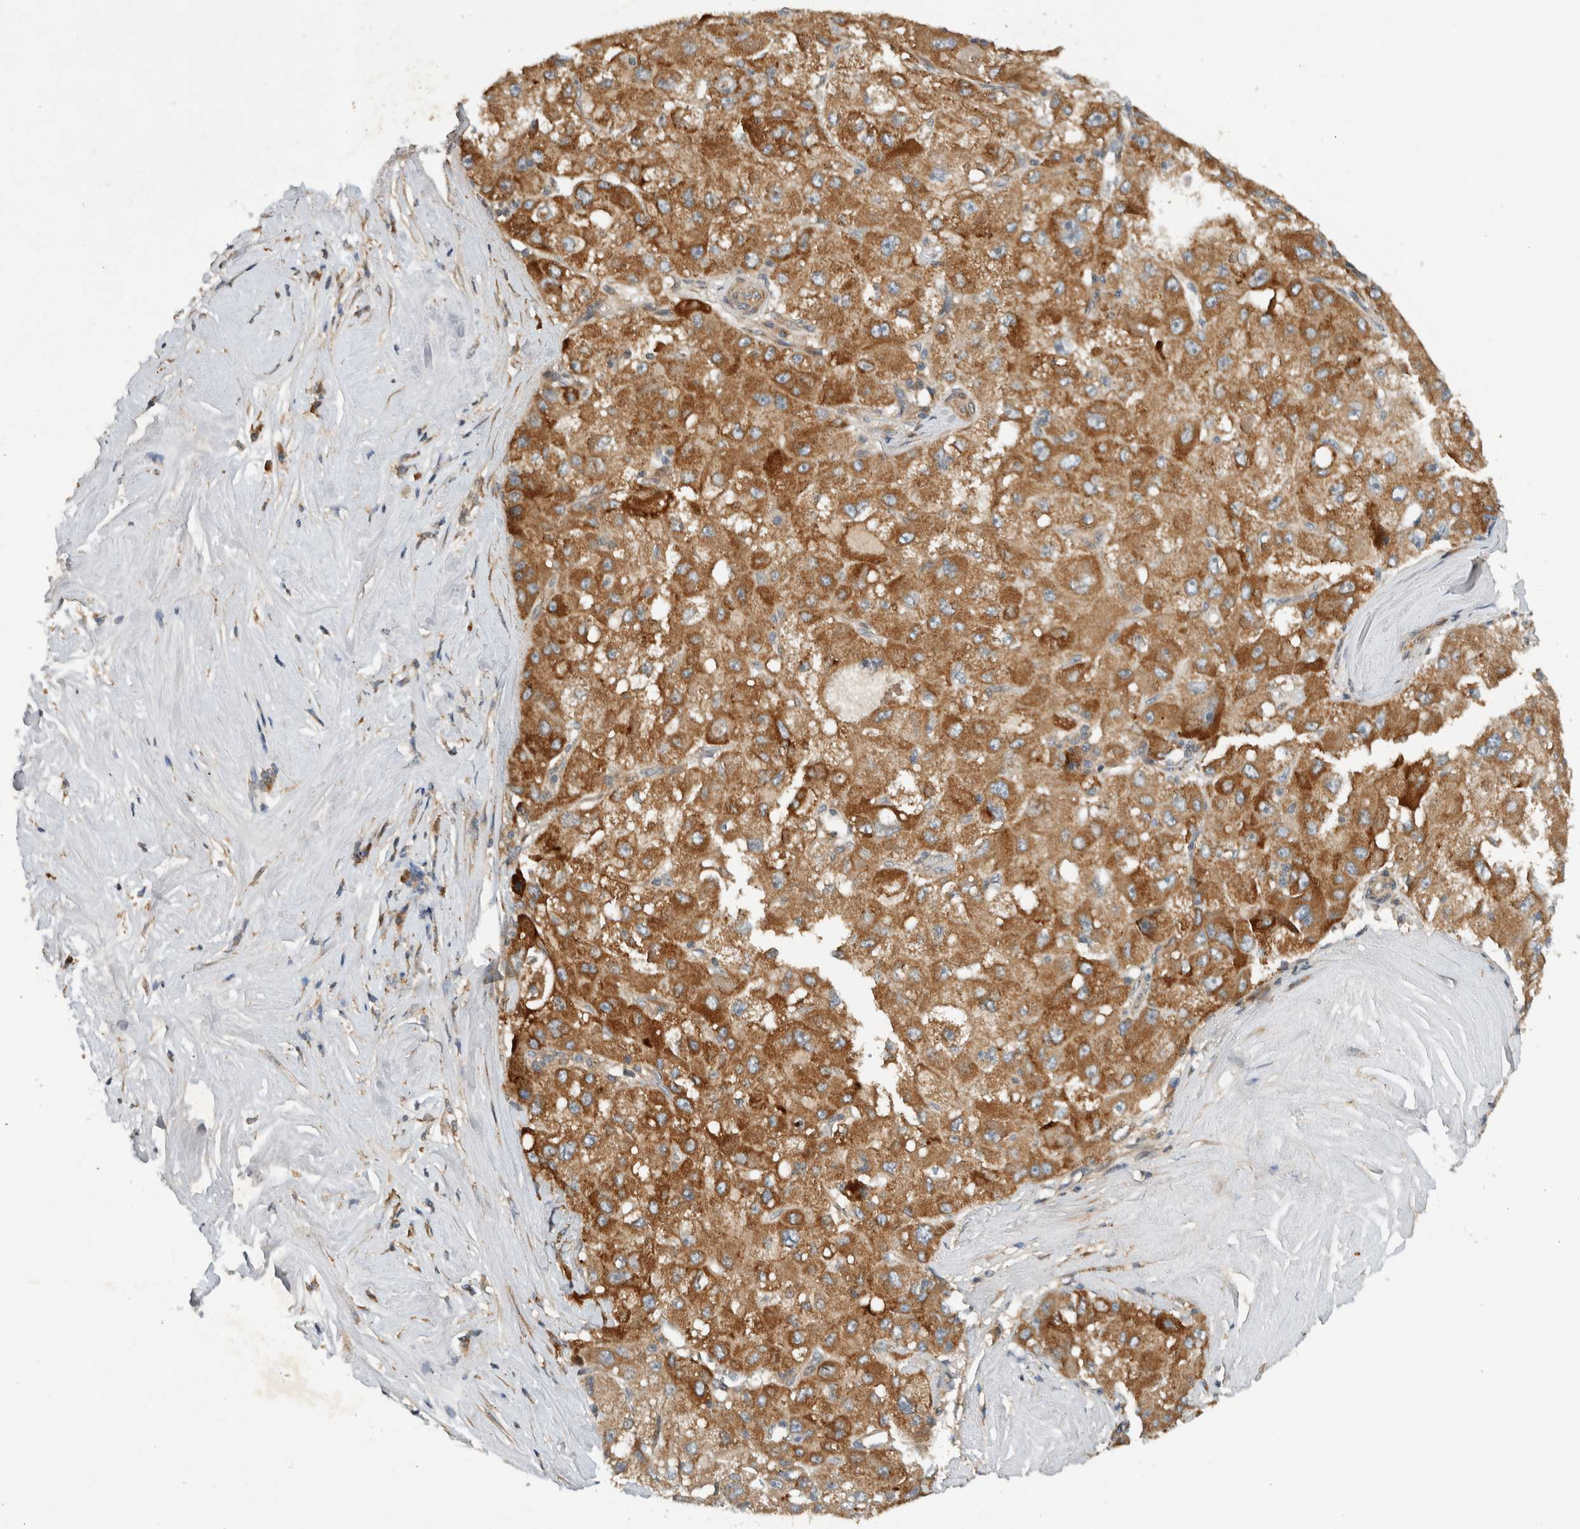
{"staining": {"intensity": "moderate", "quantity": ">75%", "location": "cytoplasmic/membranous"}, "tissue": "liver cancer", "cell_type": "Tumor cells", "image_type": "cancer", "snomed": [{"axis": "morphology", "description": "Carcinoma, Hepatocellular, NOS"}, {"axis": "topography", "description": "Liver"}], "caption": "A brown stain highlights moderate cytoplasmic/membranous staining of a protein in liver cancer (hepatocellular carcinoma) tumor cells.", "gene": "ARMC9", "patient": {"sex": "male", "age": 80}}